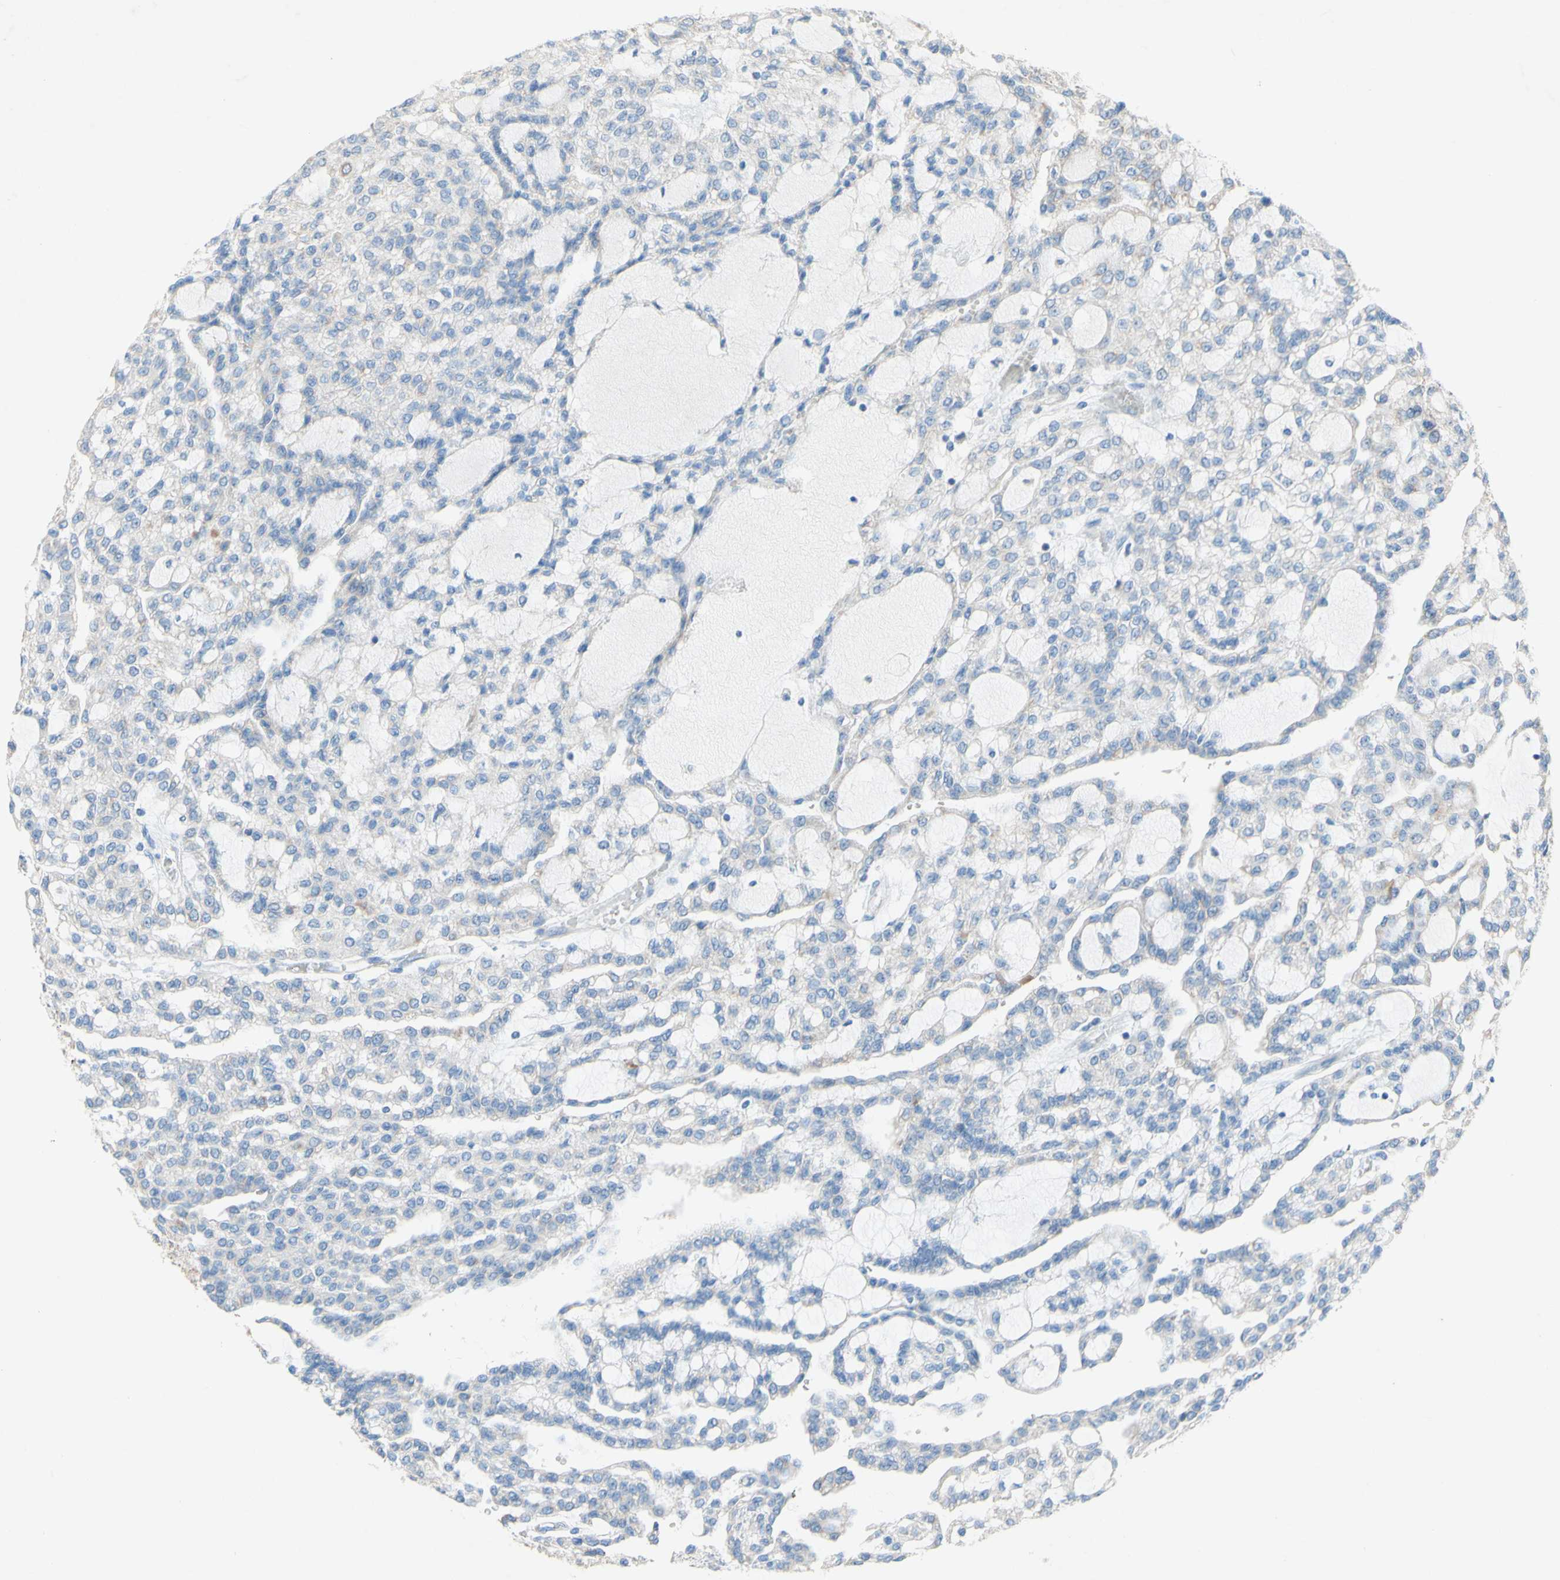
{"staining": {"intensity": "negative", "quantity": "none", "location": "none"}, "tissue": "renal cancer", "cell_type": "Tumor cells", "image_type": "cancer", "snomed": [{"axis": "morphology", "description": "Adenocarcinoma, NOS"}, {"axis": "topography", "description": "Kidney"}], "caption": "Tumor cells are negative for protein expression in human renal cancer.", "gene": "ACADL", "patient": {"sex": "male", "age": 63}}